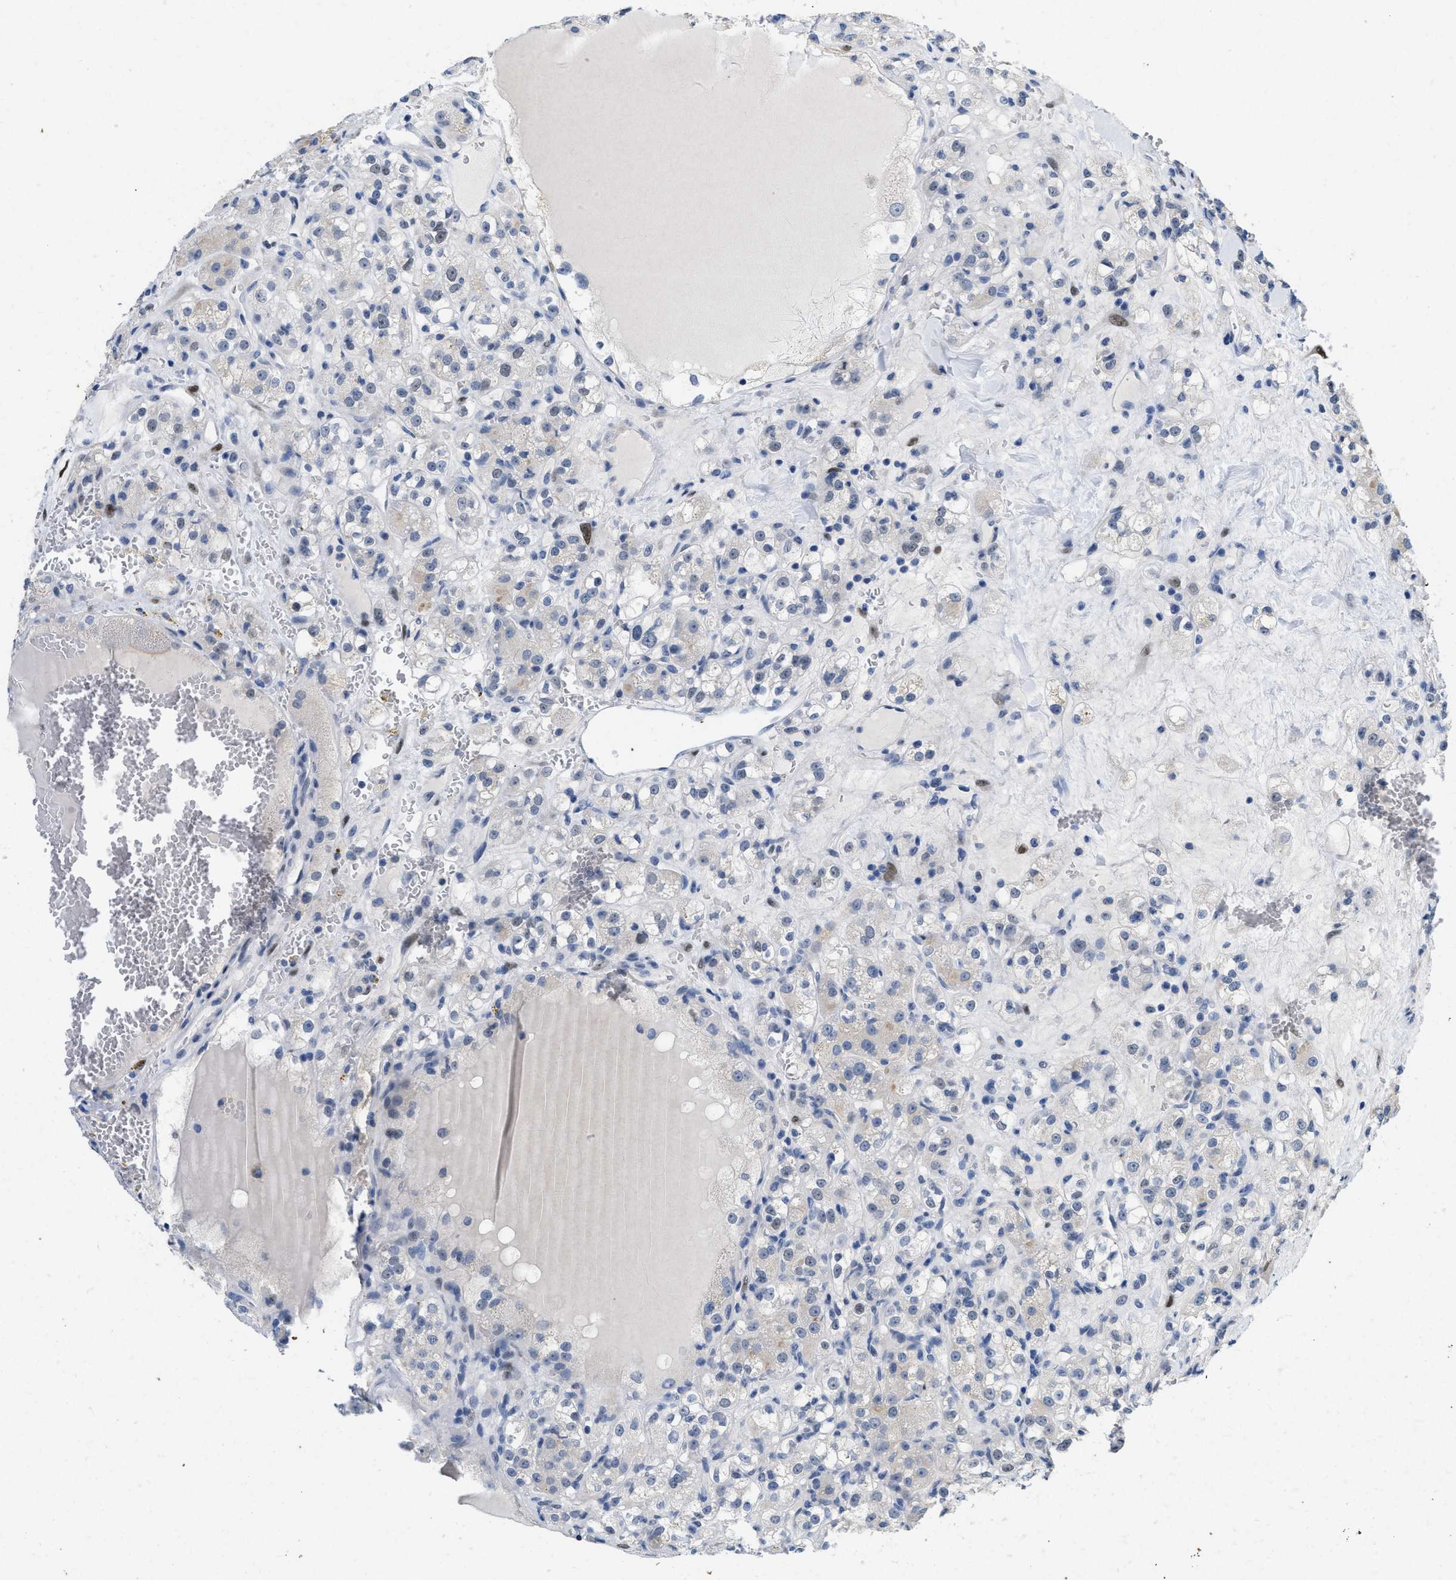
{"staining": {"intensity": "negative", "quantity": "none", "location": "none"}, "tissue": "renal cancer", "cell_type": "Tumor cells", "image_type": "cancer", "snomed": [{"axis": "morphology", "description": "Normal tissue, NOS"}, {"axis": "morphology", "description": "Adenocarcinoma, NOS"}, {"axis": "topography", "description": "Kidney"}], "caption": "Renal cancer (adenocarcinoma) was stained to show a protein in brown. There is no significant staining in tumor cells. (DAB (3,3'-diaminobenzidine) immunohistochemistry (IHC) visualized using brightfield microscopy, high magnification).", "gene": "NFIX", "patient": {"sex": "male", "age": 61}}